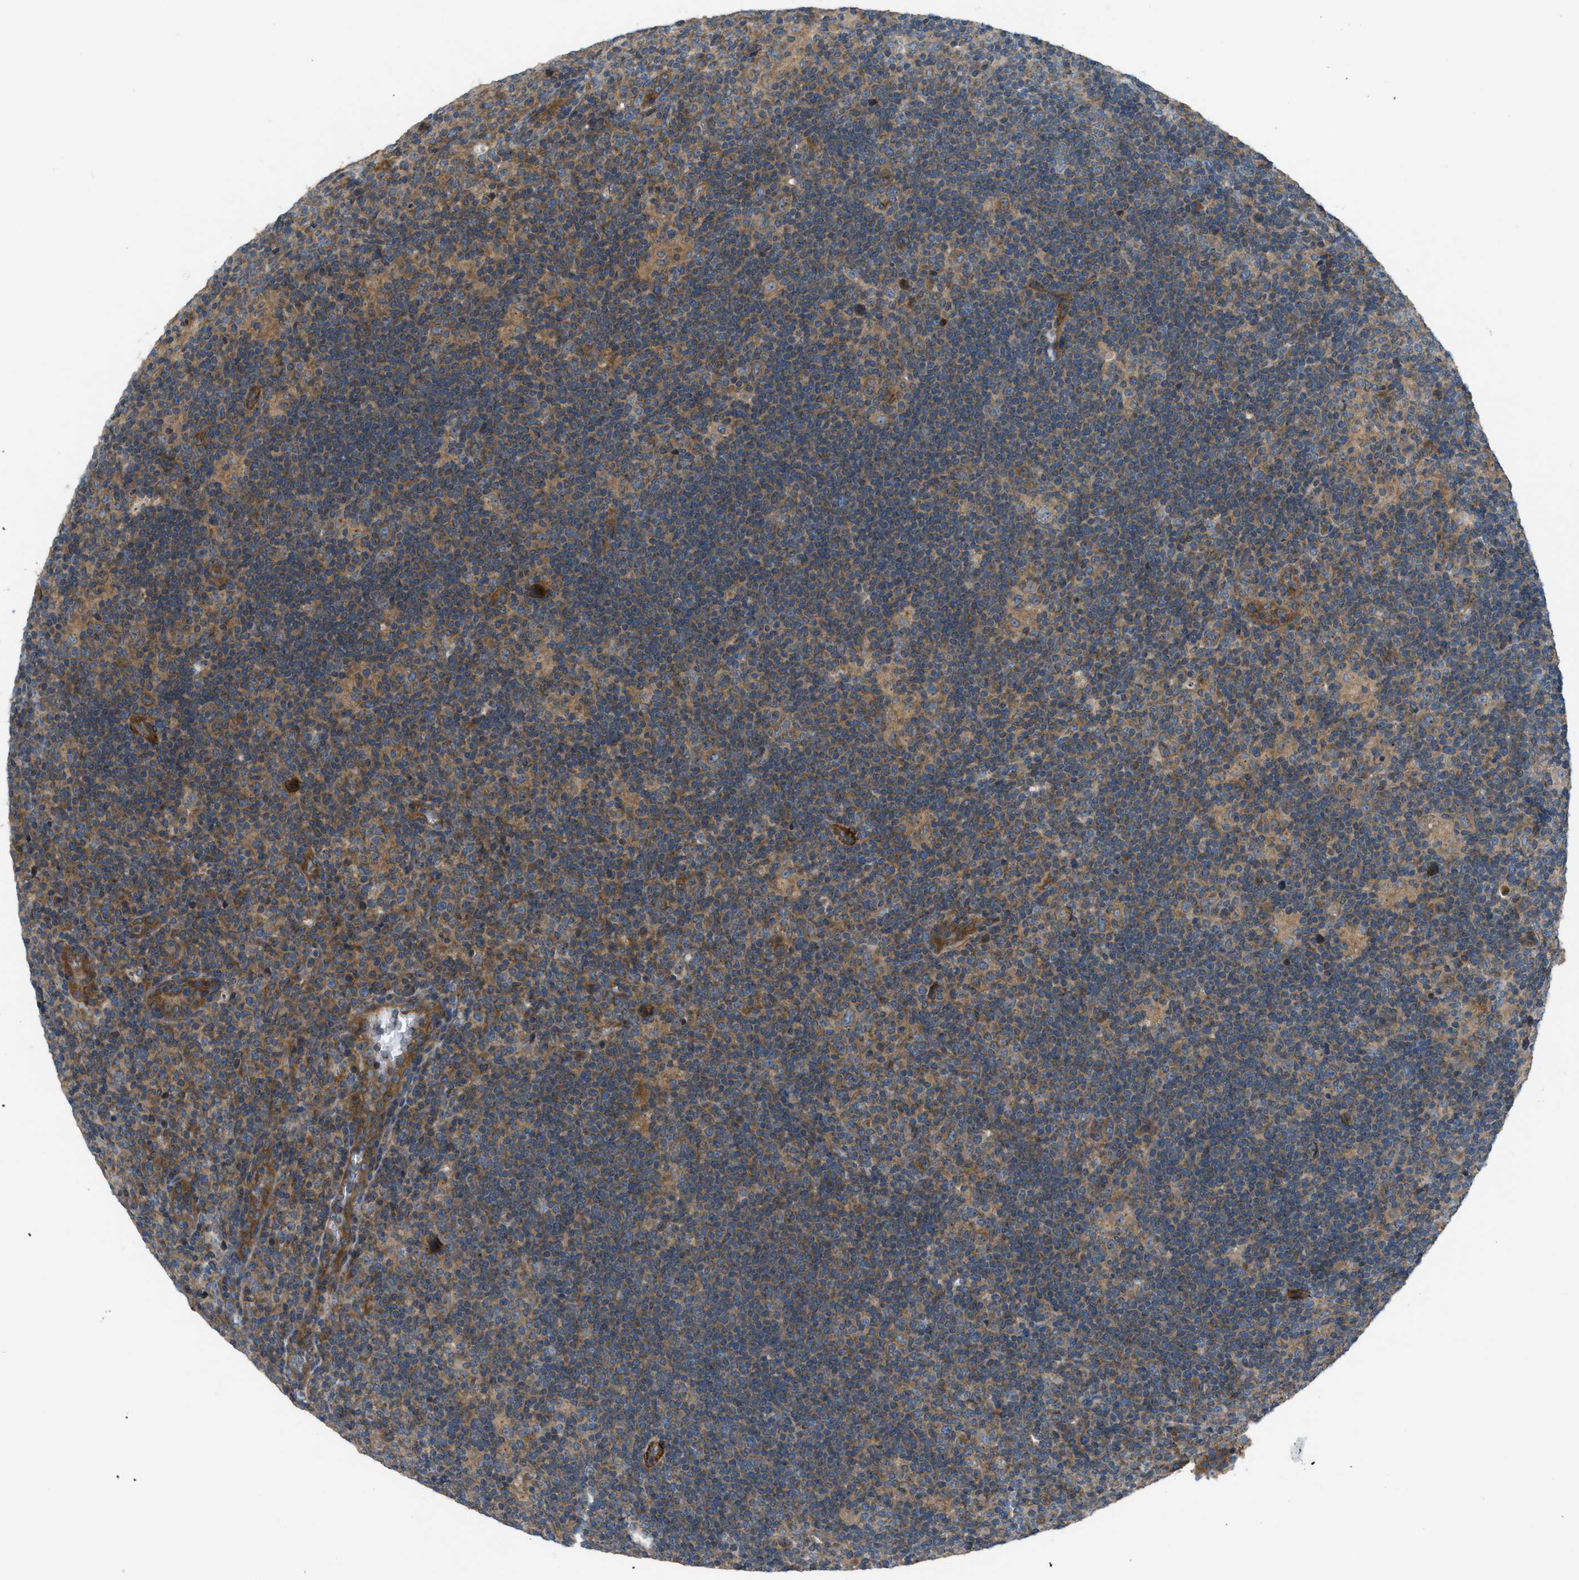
{"staining": {"intensity": "moderate", "quantity": ">75%", "location": "cytoplasmic/membranous,nuclear"}, "tissue": "lymphoma", "cell_type": "Tumor cells", "image_type": "cancer", "snomed": [{"axis": "morphology", "description": "Hodgkin's disease, NOS"}, {"axis": "topography", "description": "Lymph node"}], "caption": "Hodgkin's disease stained with immunohistochemistry shows moderate cytoplasmic/membranous and nuclear positivity in approximately >75% of tumor cells.", "gene": "VEZT", "patient": {"sex": "female", "age": 57}}